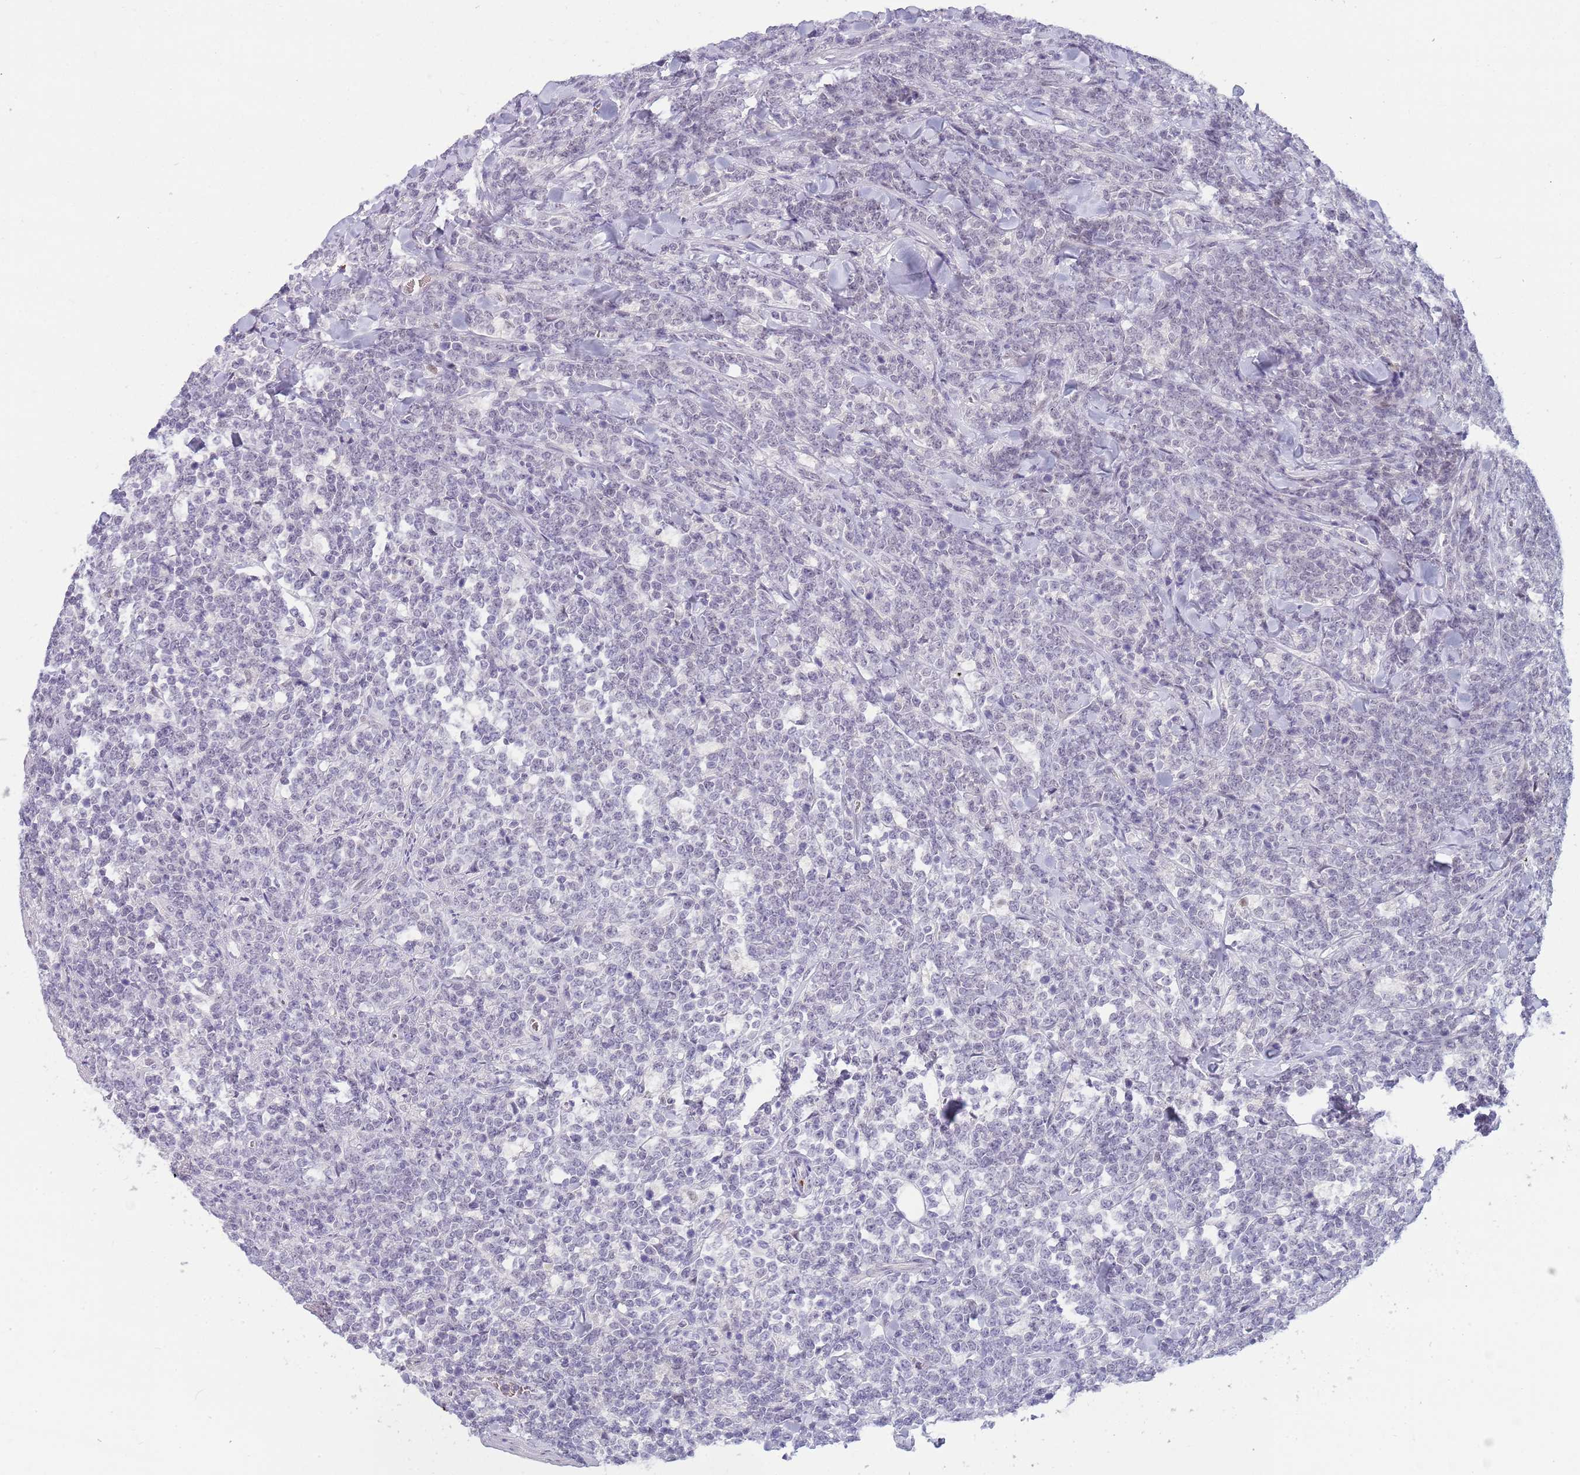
{"staining": {"intensity": "negative", "quantity": "none", "location": "none"}, "tissue": "lymphoma", "cell_type": "Tumor cells", "image_type": "cancer", "snomed": [{"axis": "morphology", "description": "Malignant lymphoma, non-Hodgkin's type, High grade"}, {"axis": "topography", "description": "Small intestine"}], "caption": "High magnification brightfield microscopy of malignant lymphoma, non-Hodgkin's type (high-grade) stained with DAB (3,3'-diaminobenzidine) (brown) and counterstained with hematoxylin (blue): tumor cells show no significant positivity.", "gene": "LYPD6B", "patient": {"sex": "male", "age": 8}}